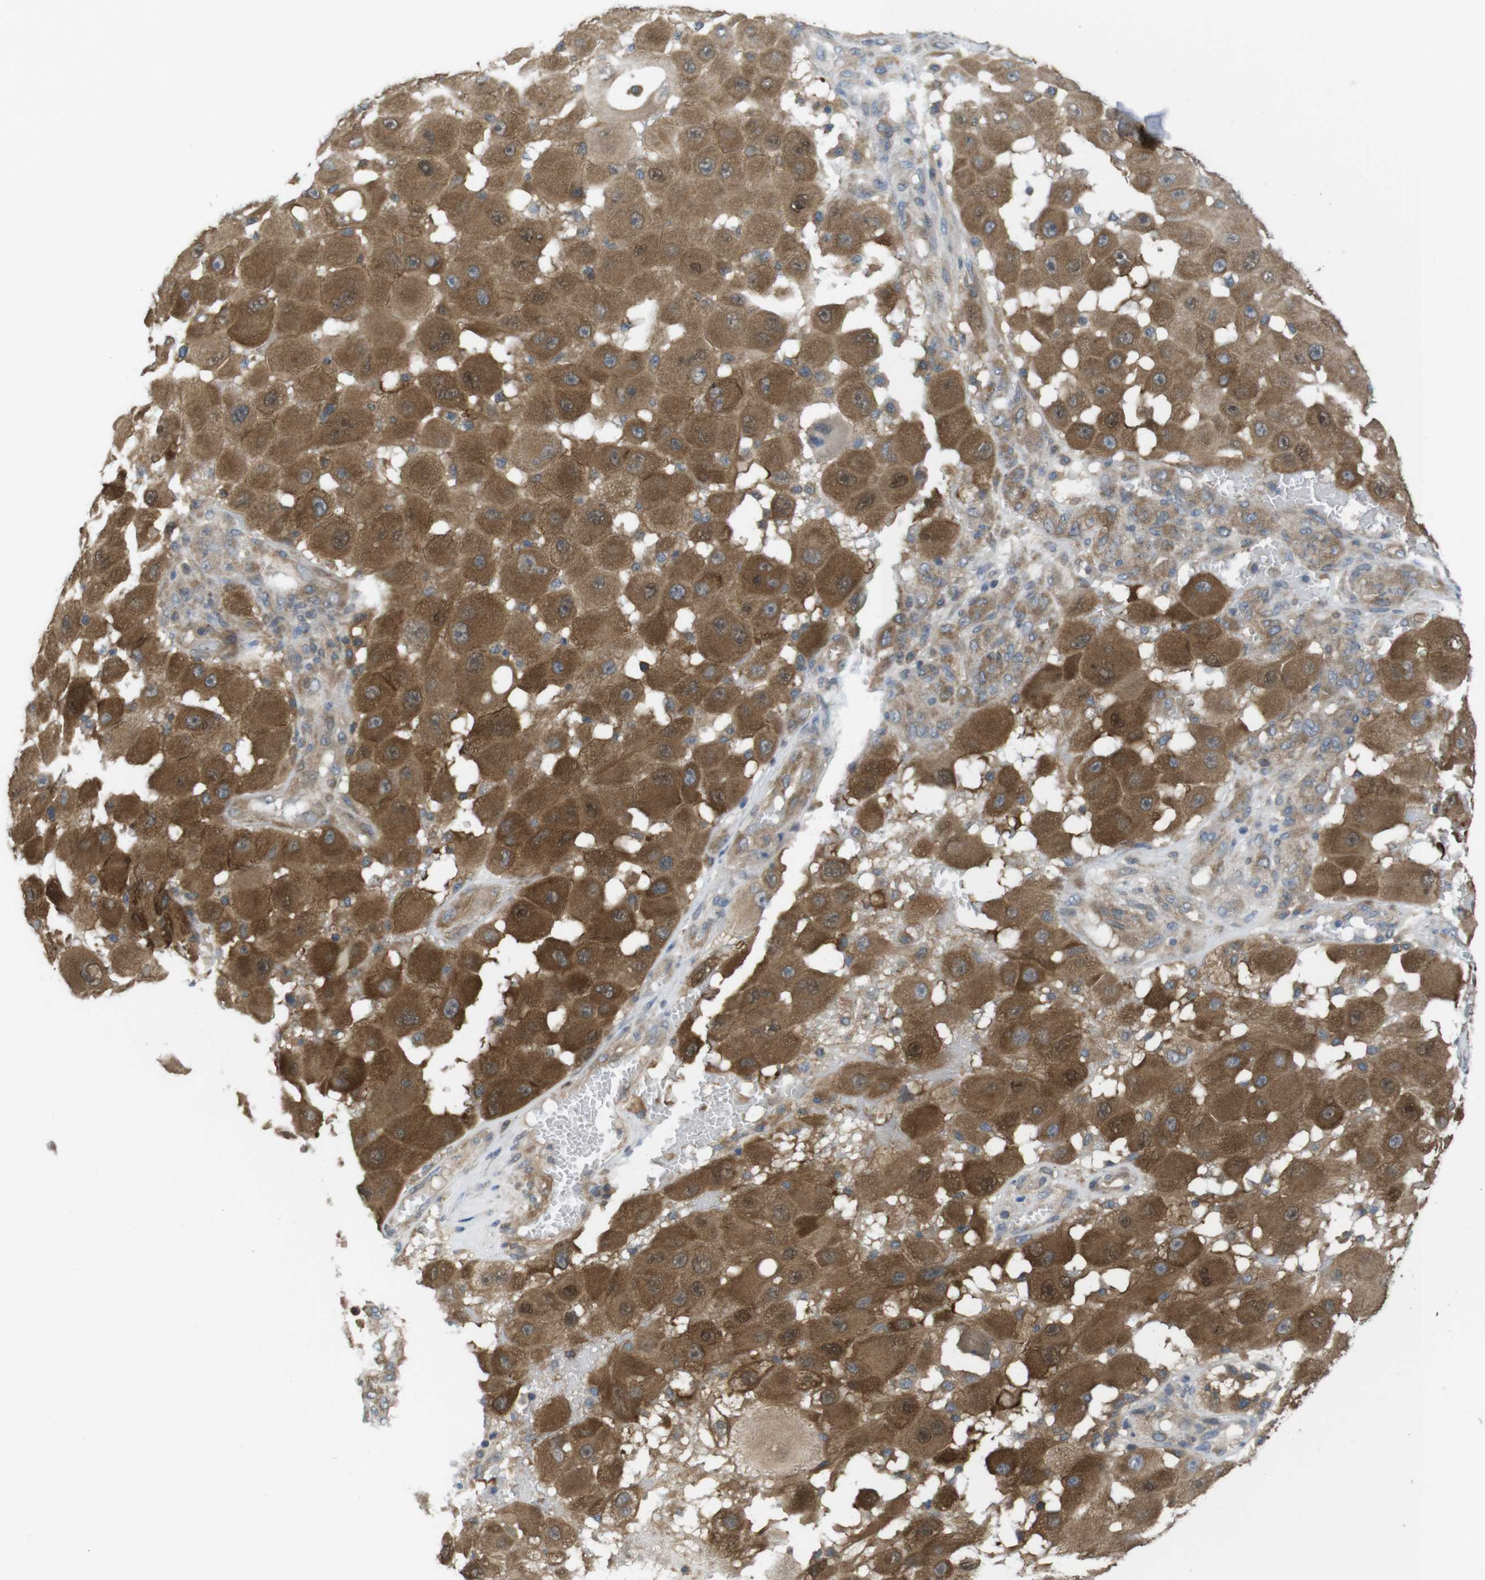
{"staining": {"intensity": "moderate", "quantity": ">75%", "location": "cytoplasmic/membranous"}, "tissue": "melanoma", "cell_type": "Tumor cells", "image_type": "cancer", "snomed": [{"axis": "morphology", "description": "Malignant melanoma, NOS"}, {"axis": "topography", "description": "Skin"}], "caption": "Malignant melanoma stained for a protein (brown) reveals moderate cytoplasmic/membranous positive positivity in about >75% of tumor cells.", "gene": "MTHFD1", "patient": {"sex": "female", "age": 81}}